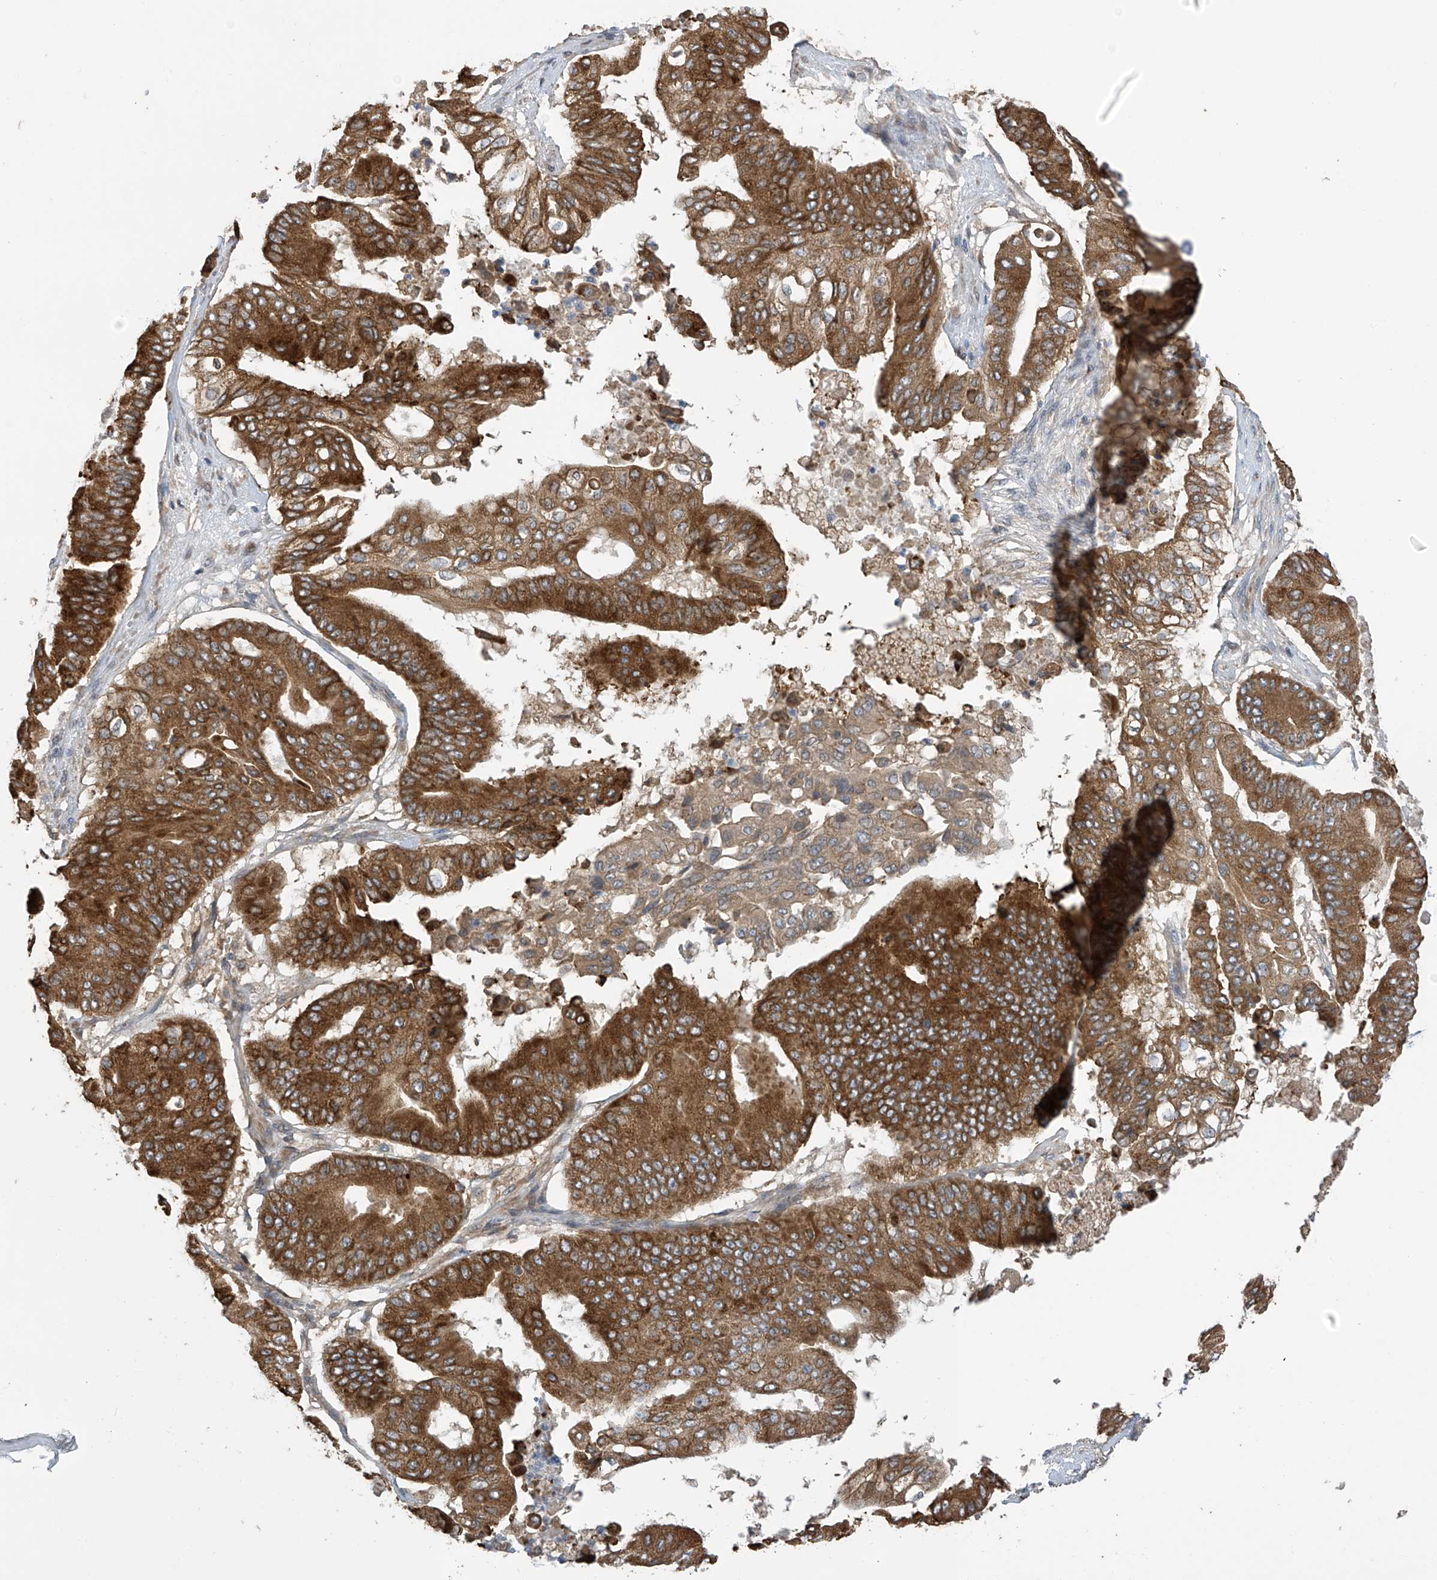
{"staining": {"intensity": "strong", "quantity": ">75%", "location": "cytoplasmic/membranous"}, "tissue": "pancreatic cancer", "cell_type": "Tumor cells", "image_type": "cancer", "snomed": [{"axis": "morphology", "description": "Adenocarcinoma, NOS"}, {"axis": "topography", "description": "Pancreas"}], "caption": "Pancreatic cancer (adenocarcinoma) stained with immunohistochemistry (IHC) demonstrates strong cytoplasmic/membranous expression in about >75% of tumor cells. The staining was performed using DAB (3,3'-diaminobenzidine), with brown indicating positive protein expression. Nuclei are stained blue with hematoxylin.", "gene": "PNPT1", "patient": {"sex": "female", "age": 77}}